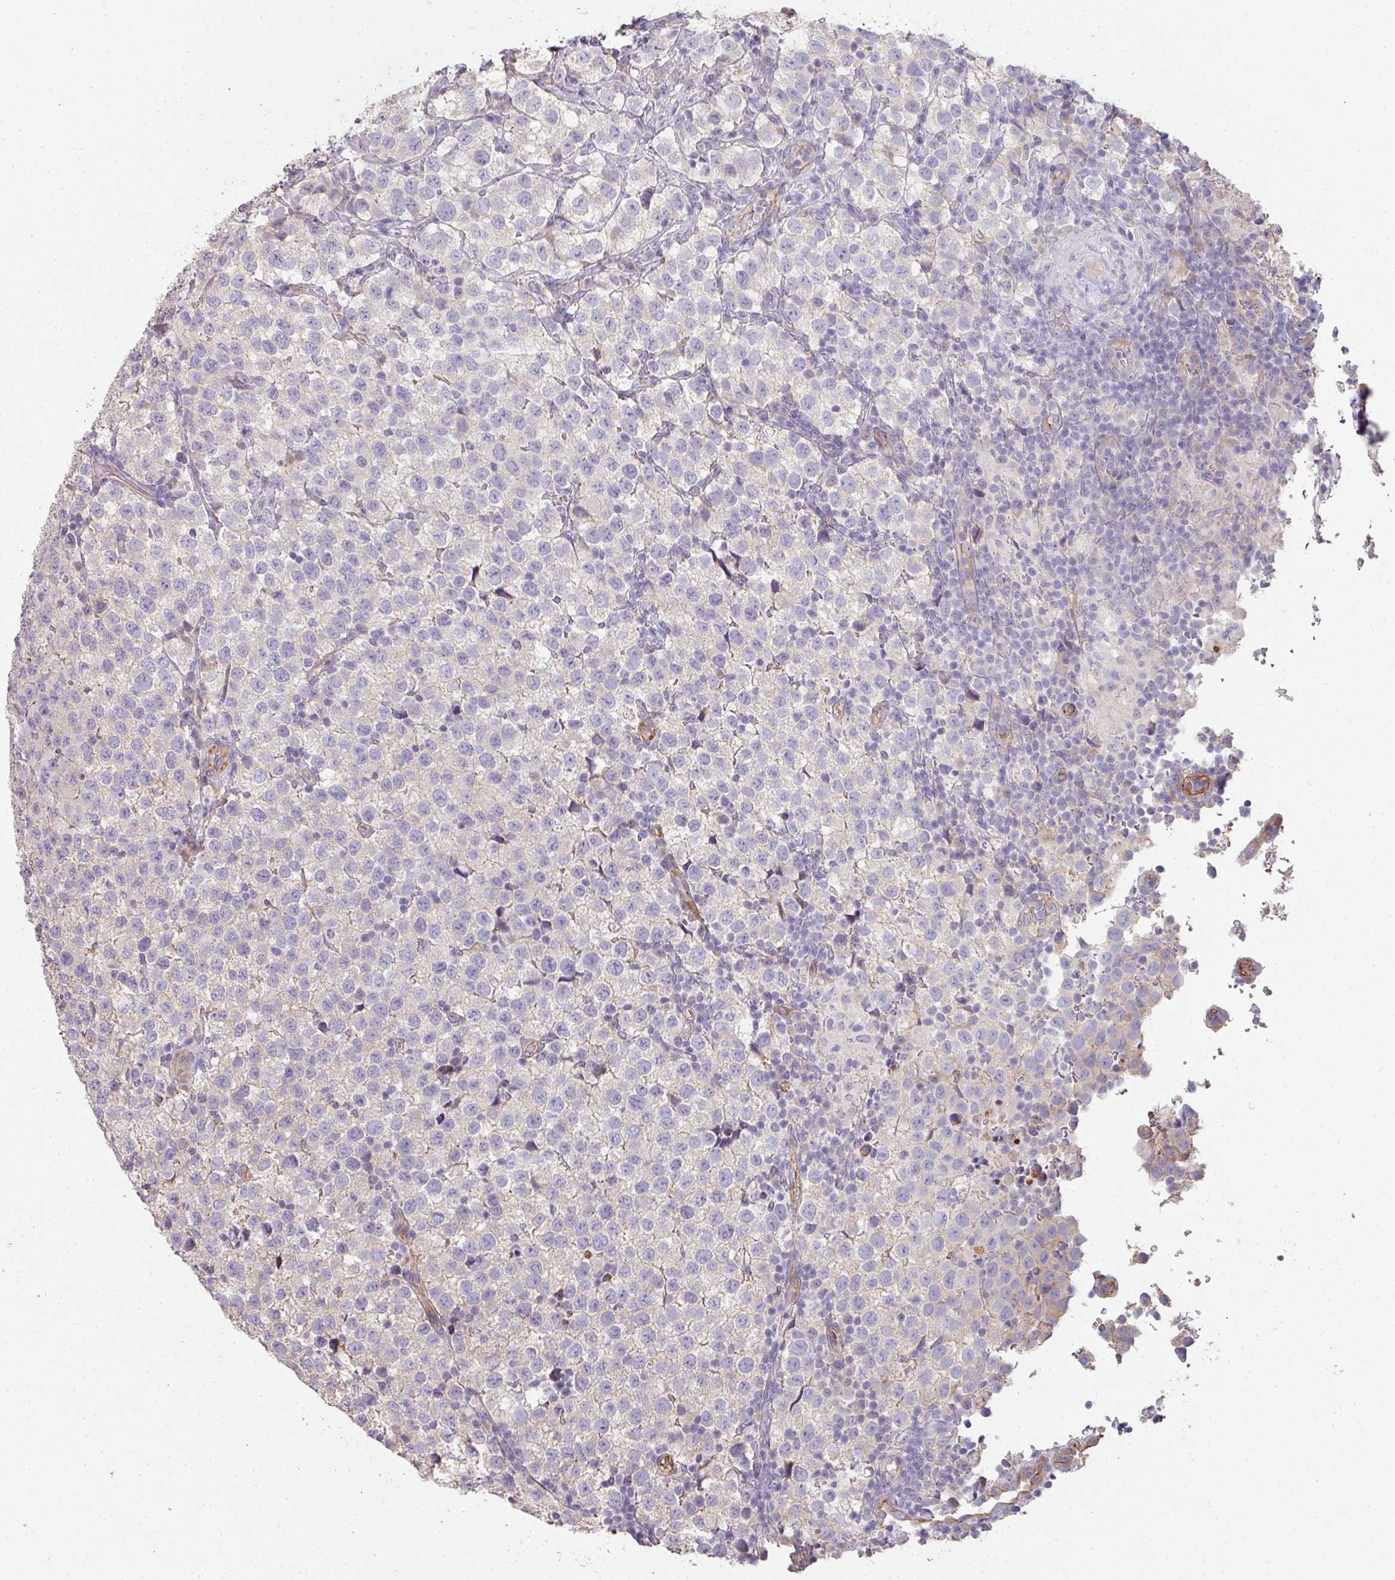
{"staining": {"intensity": "negative", "quantity": "none", "location": "none"}, "tissue": "testis cancer", "cell_type": "Tumor cells", "image_type": "cancer", "snomed": [{"axis": "morphology", "description": "Seminoma, NOS"}, {"axis": "topography", "description": "Testis"}], "caption": "Immunohistochemistry (IHC) image of human testis seminoma stained for a protein (brown), which exhibits no positivity in tumor cells.", "gene": "PCDH1", "patient": {"sex": "male", "age": 34}}